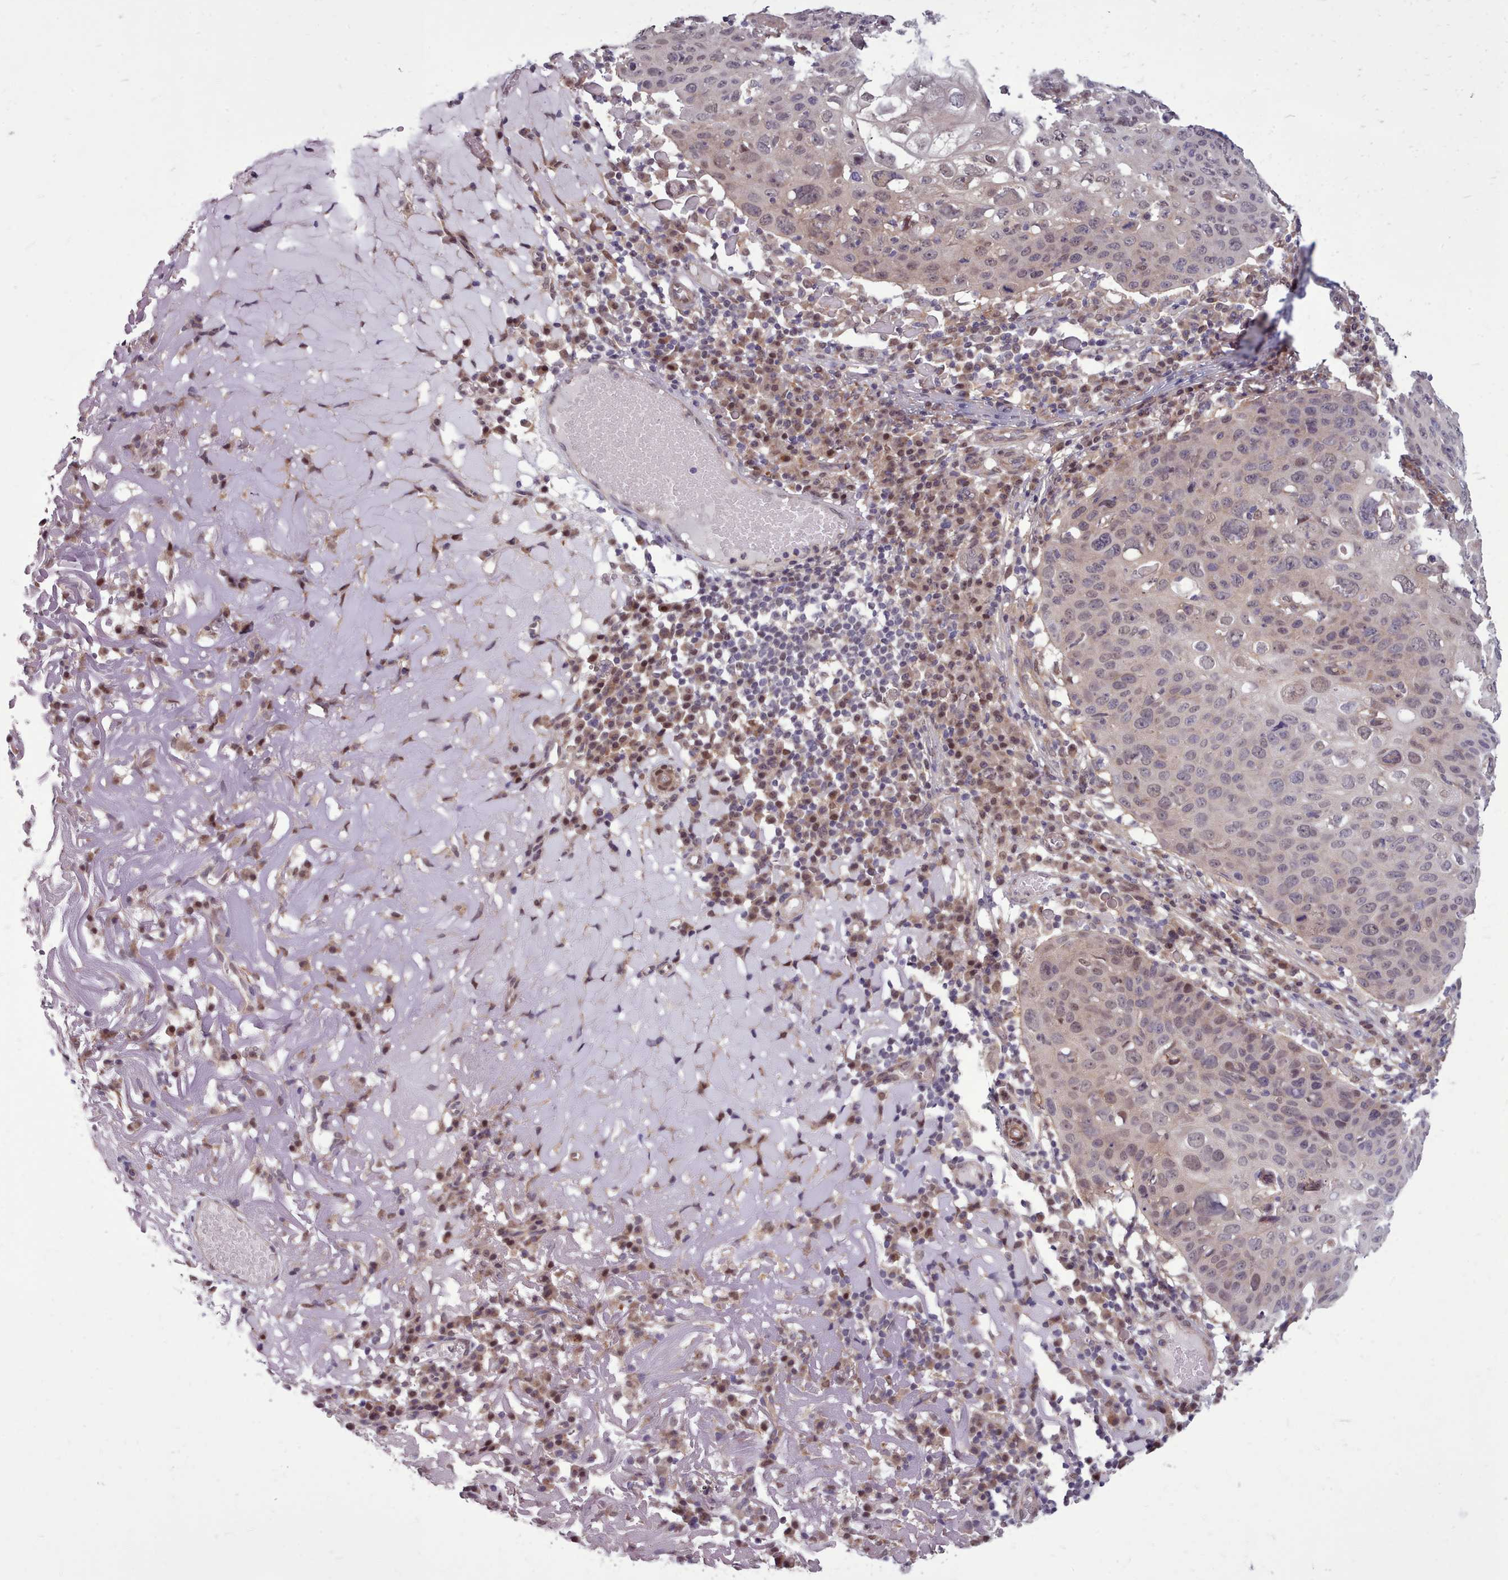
{"staining": {"intensity": "negative", "quantity": "none", "location": "none"}, "tissue": "skin cancer", "cell_type": "Tumor cells", "image_type": "cancer", "snomed": [{"axis": "morphology", "description": "Squamous cell carcinoma, NOS"}, {"axis": "topography", "description": "Skin"}], "caption": "The IHC image has no significant staining in tumor cells of skin cancer (squamous cell carcinoma) tissue. (Stains: DAB (3,3'-diaminobenzidine) immunohistochemistry (IHC) with hematoxylin counter stain, Microscopy: brightfield microscopy at high magnification).", "gene": "AHCY", "patient": {"sex": "female", "age": 90}}